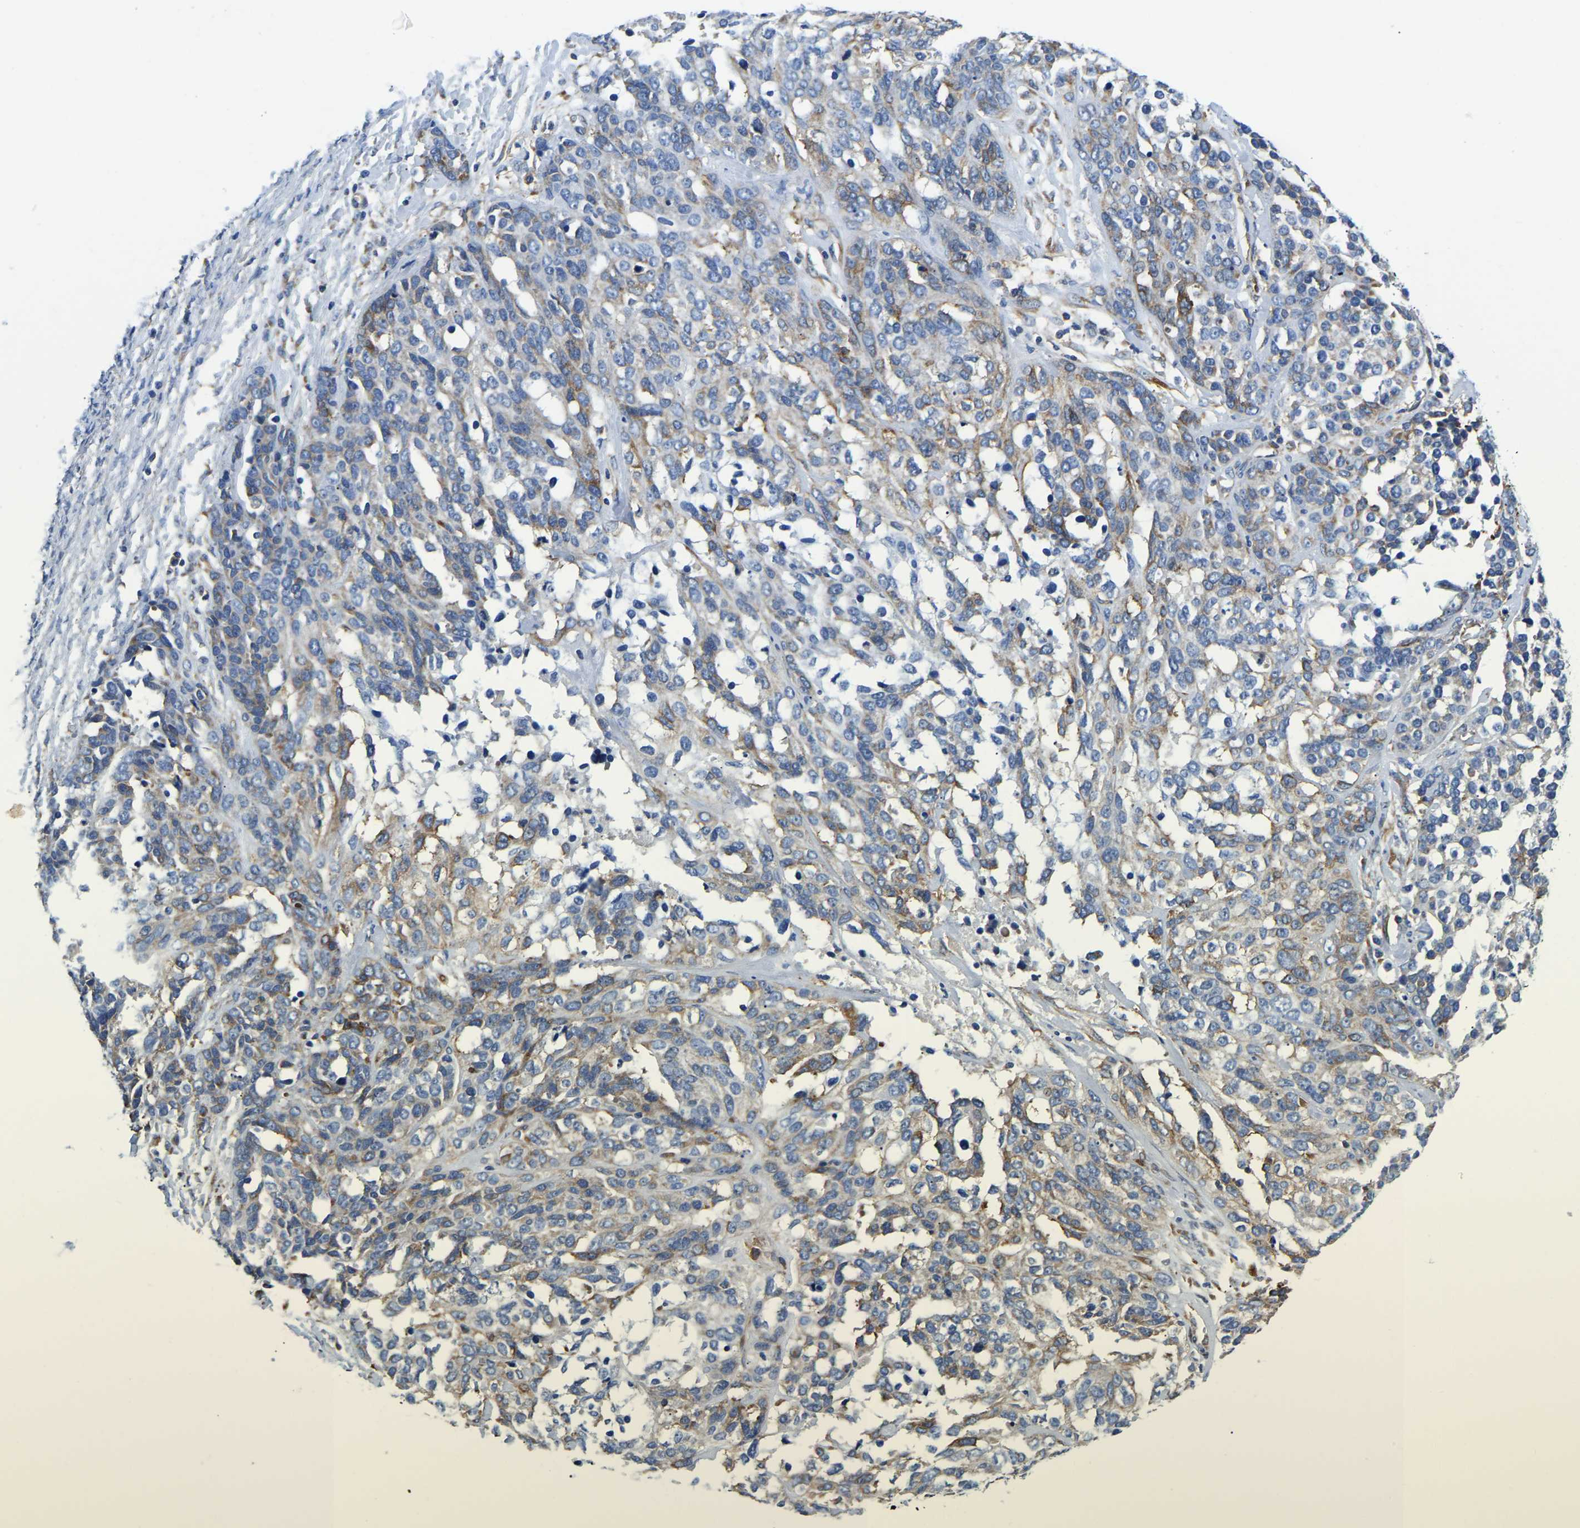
{"staining": {"intensity": "moderate", "quantity": "<25%", "location": "cytoplasmic/membranous"}, "tissue": "ovarian cancer", "cell_type": "Tumor cells", "image_type": "cancer", "snomed": [{"axis": "morphology", "description": "Cystadenocarcinoma, serous, NOS"}, {"axis": "topography", "description": "Ovary"}], "caption": "Immunohistochemical staining of human ovarian serous cystadenocarcinoma shows low levels of moderate cytoplasmic/membranous protein positivity in about <25% of tumor cells.", "gene": "DUSP8", "patient": {"sex": "female", "age": 44}}